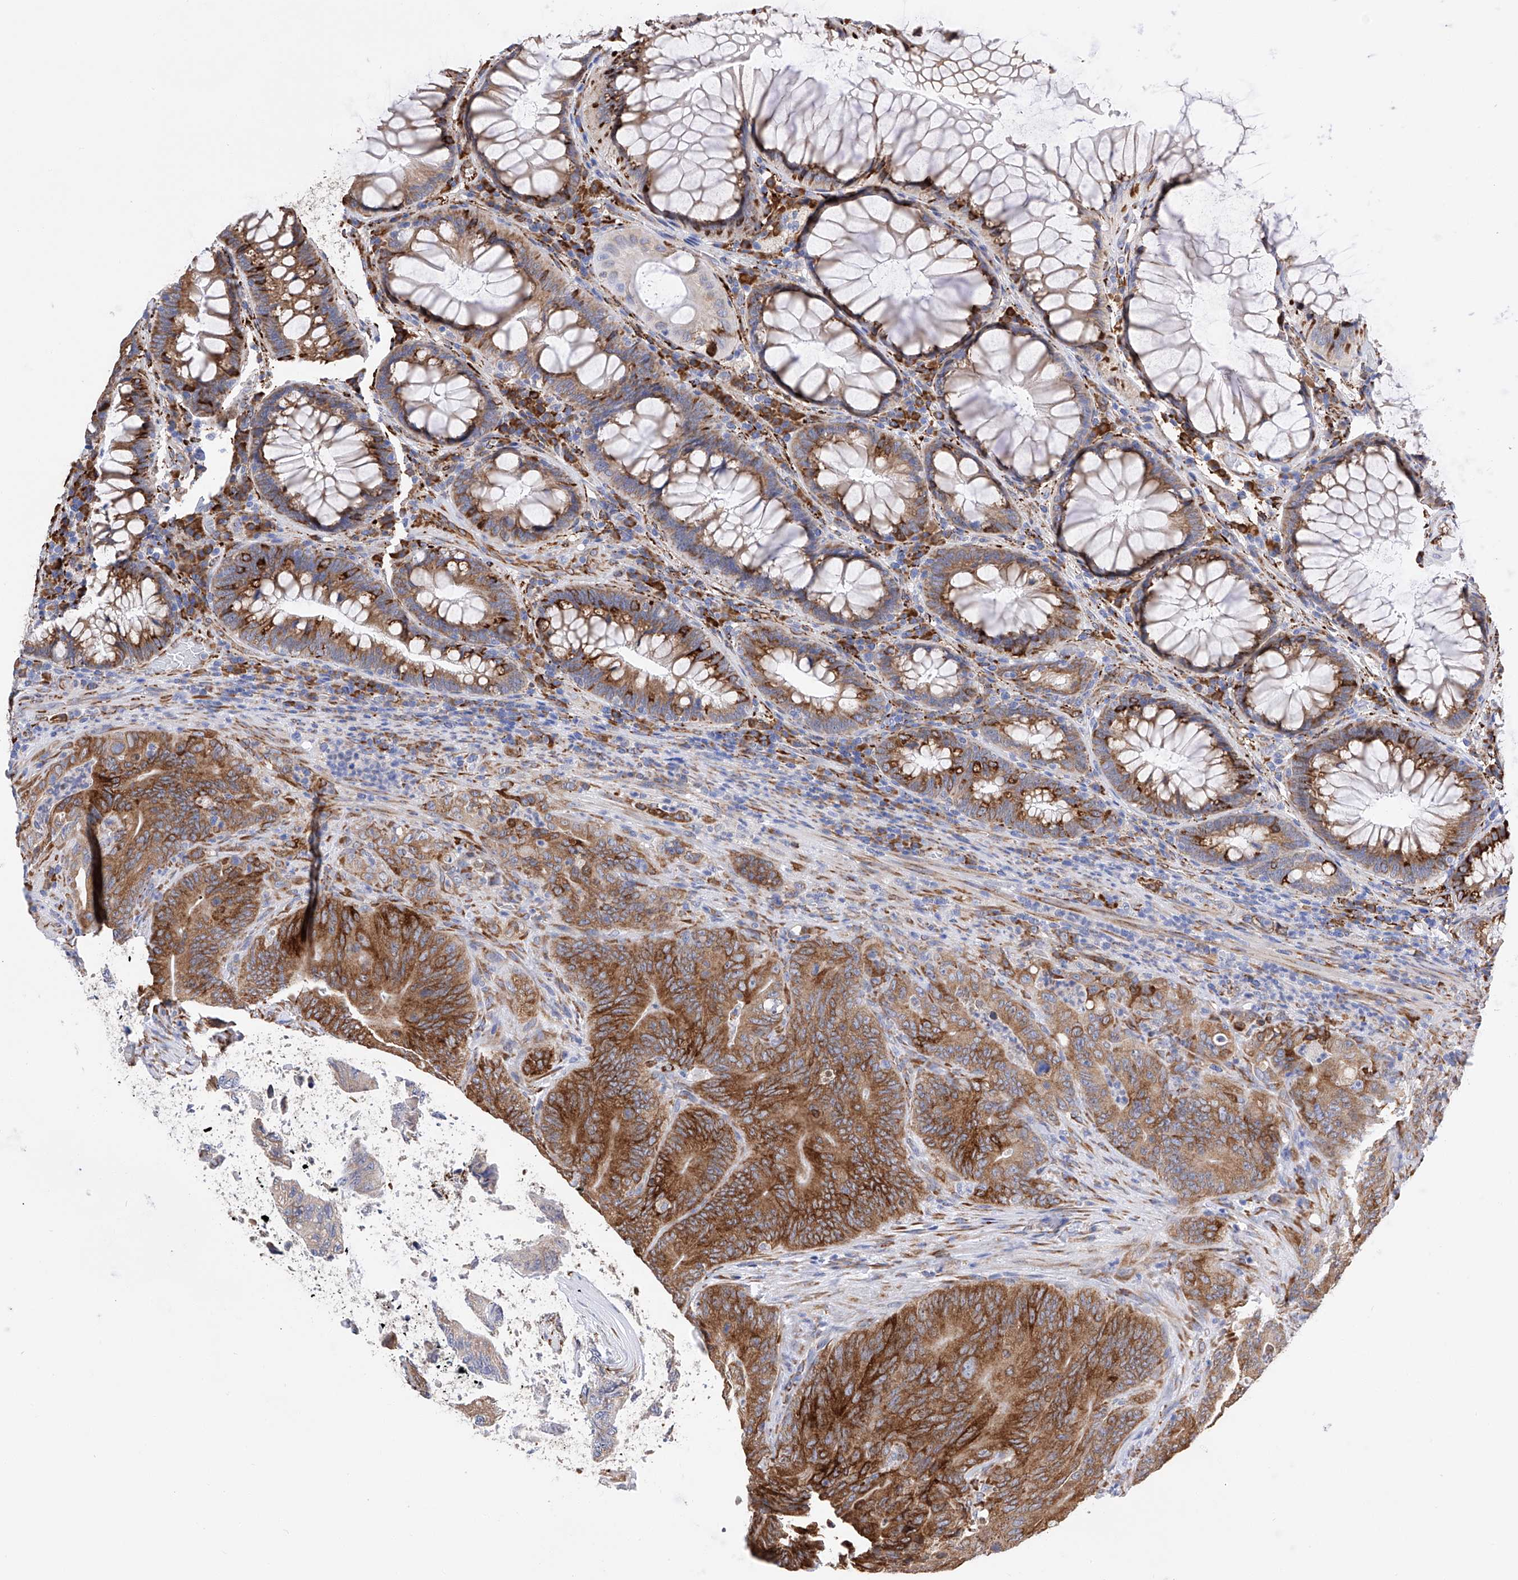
{"staining": {"intensity": "strong", "quantity": ">75%", "location": "cytoplasmic/membranous"}, "tissue": "colorectal cancer", "cell_type": "Tumor cells", "image_type": "cancer", "snomed": [{"axis": "morphology", "description": "Normal tissue, NOS"}, {"axis": "topography", "description": "Colon"}], "caption": "High-magnification brightfield microscopy of colorectal cancer stained with DAB (brown) and counterstained with hematoxylin (blue). tumor cells exhibit strong cytoplasmic/membranous expression is appreciated in approximately>75% of cells.", "gene": "PDIA5", "patient": {"sex": "female", "age": 82}}